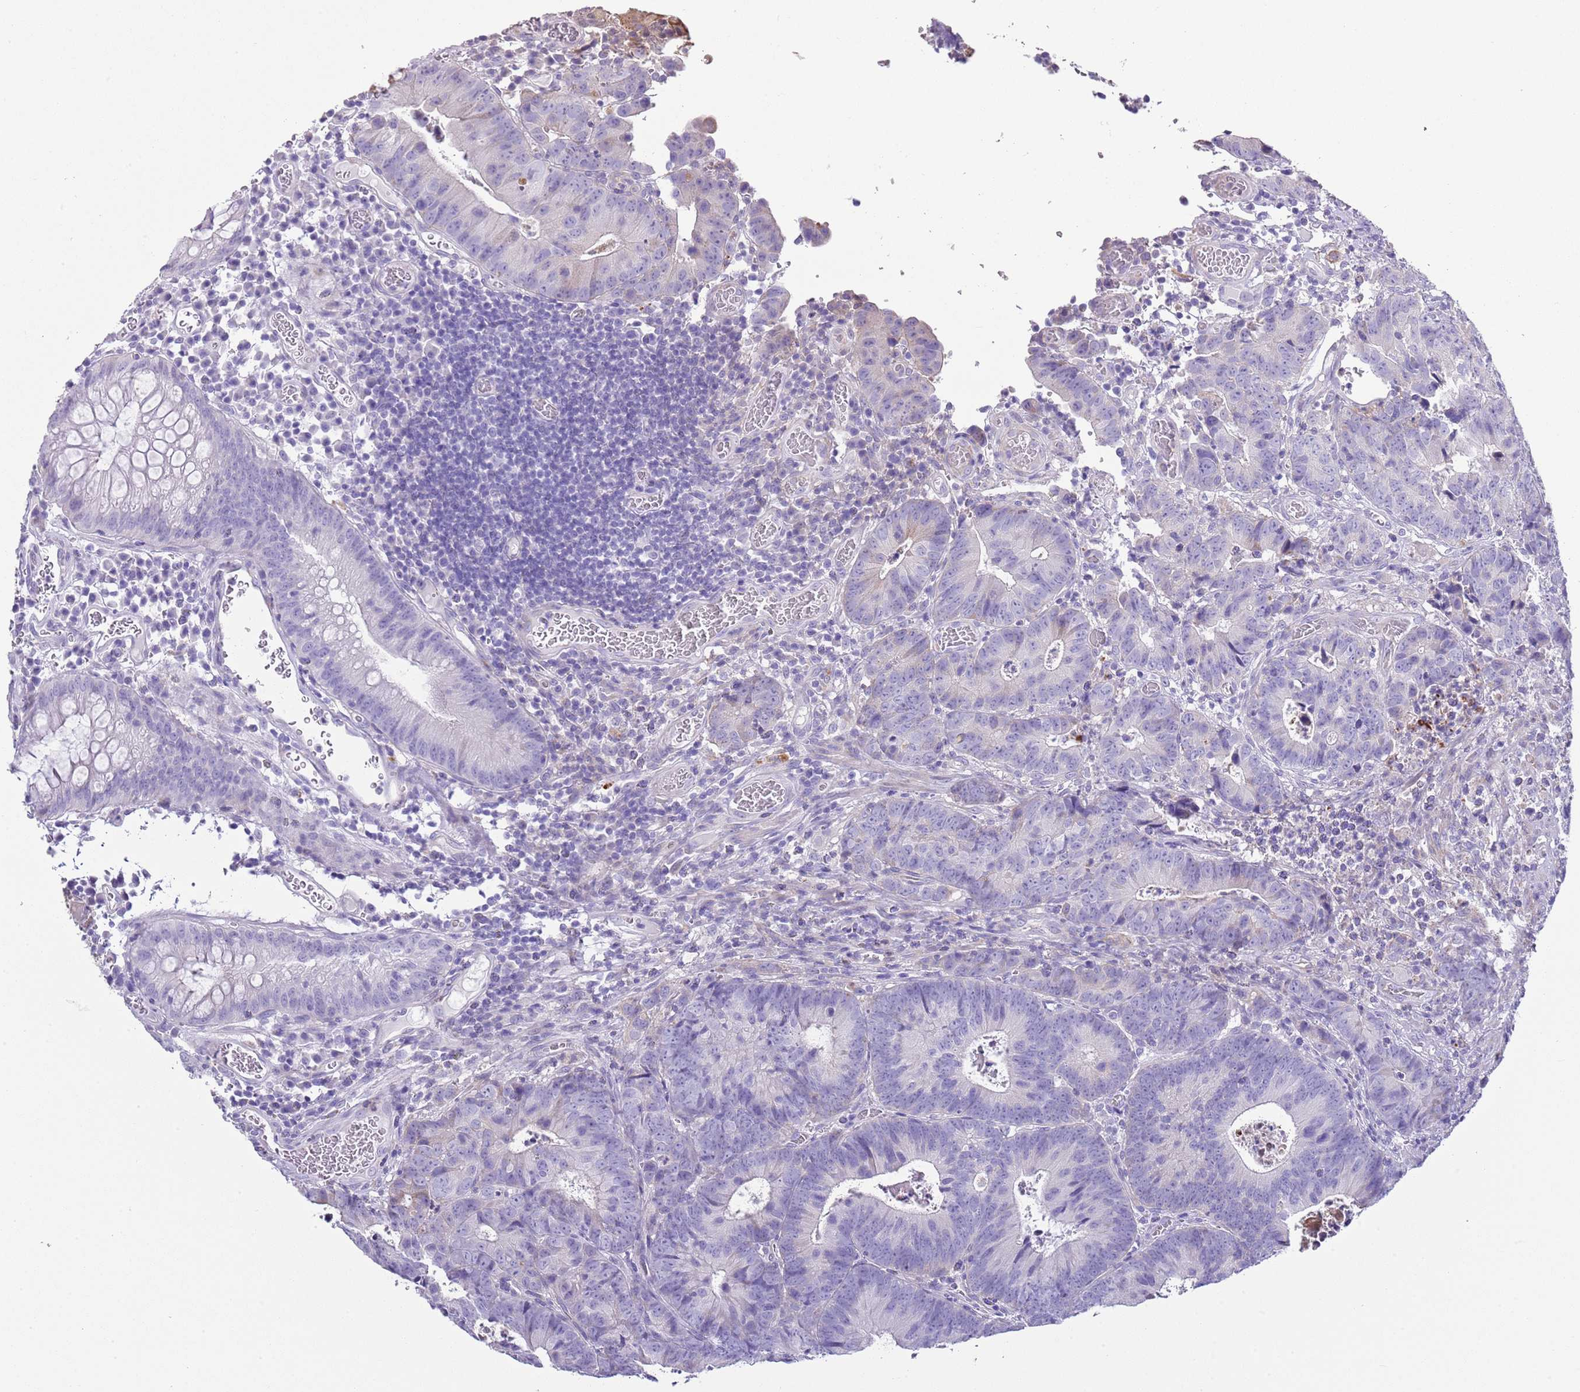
{"staining": {"intensity": "negative", "quantity": "none", "location": "none"}, "tissue": "colorectal cancer", "cell_type": "Tumor cells", "image_type": "cancer", "snomed": [{"axis": "morphology", "description": "Adenocarcinoma, NOS"}, {"axis": "topography", "description": "Colon"}], "caption": "The immunohistochemistry (IHC) photomicrograph has no significant staining in tumor cells of colorectal adenocarcinoma tissue.", "gene": "ABHD17C", "patient": {"sex": "female", "age": 57}}